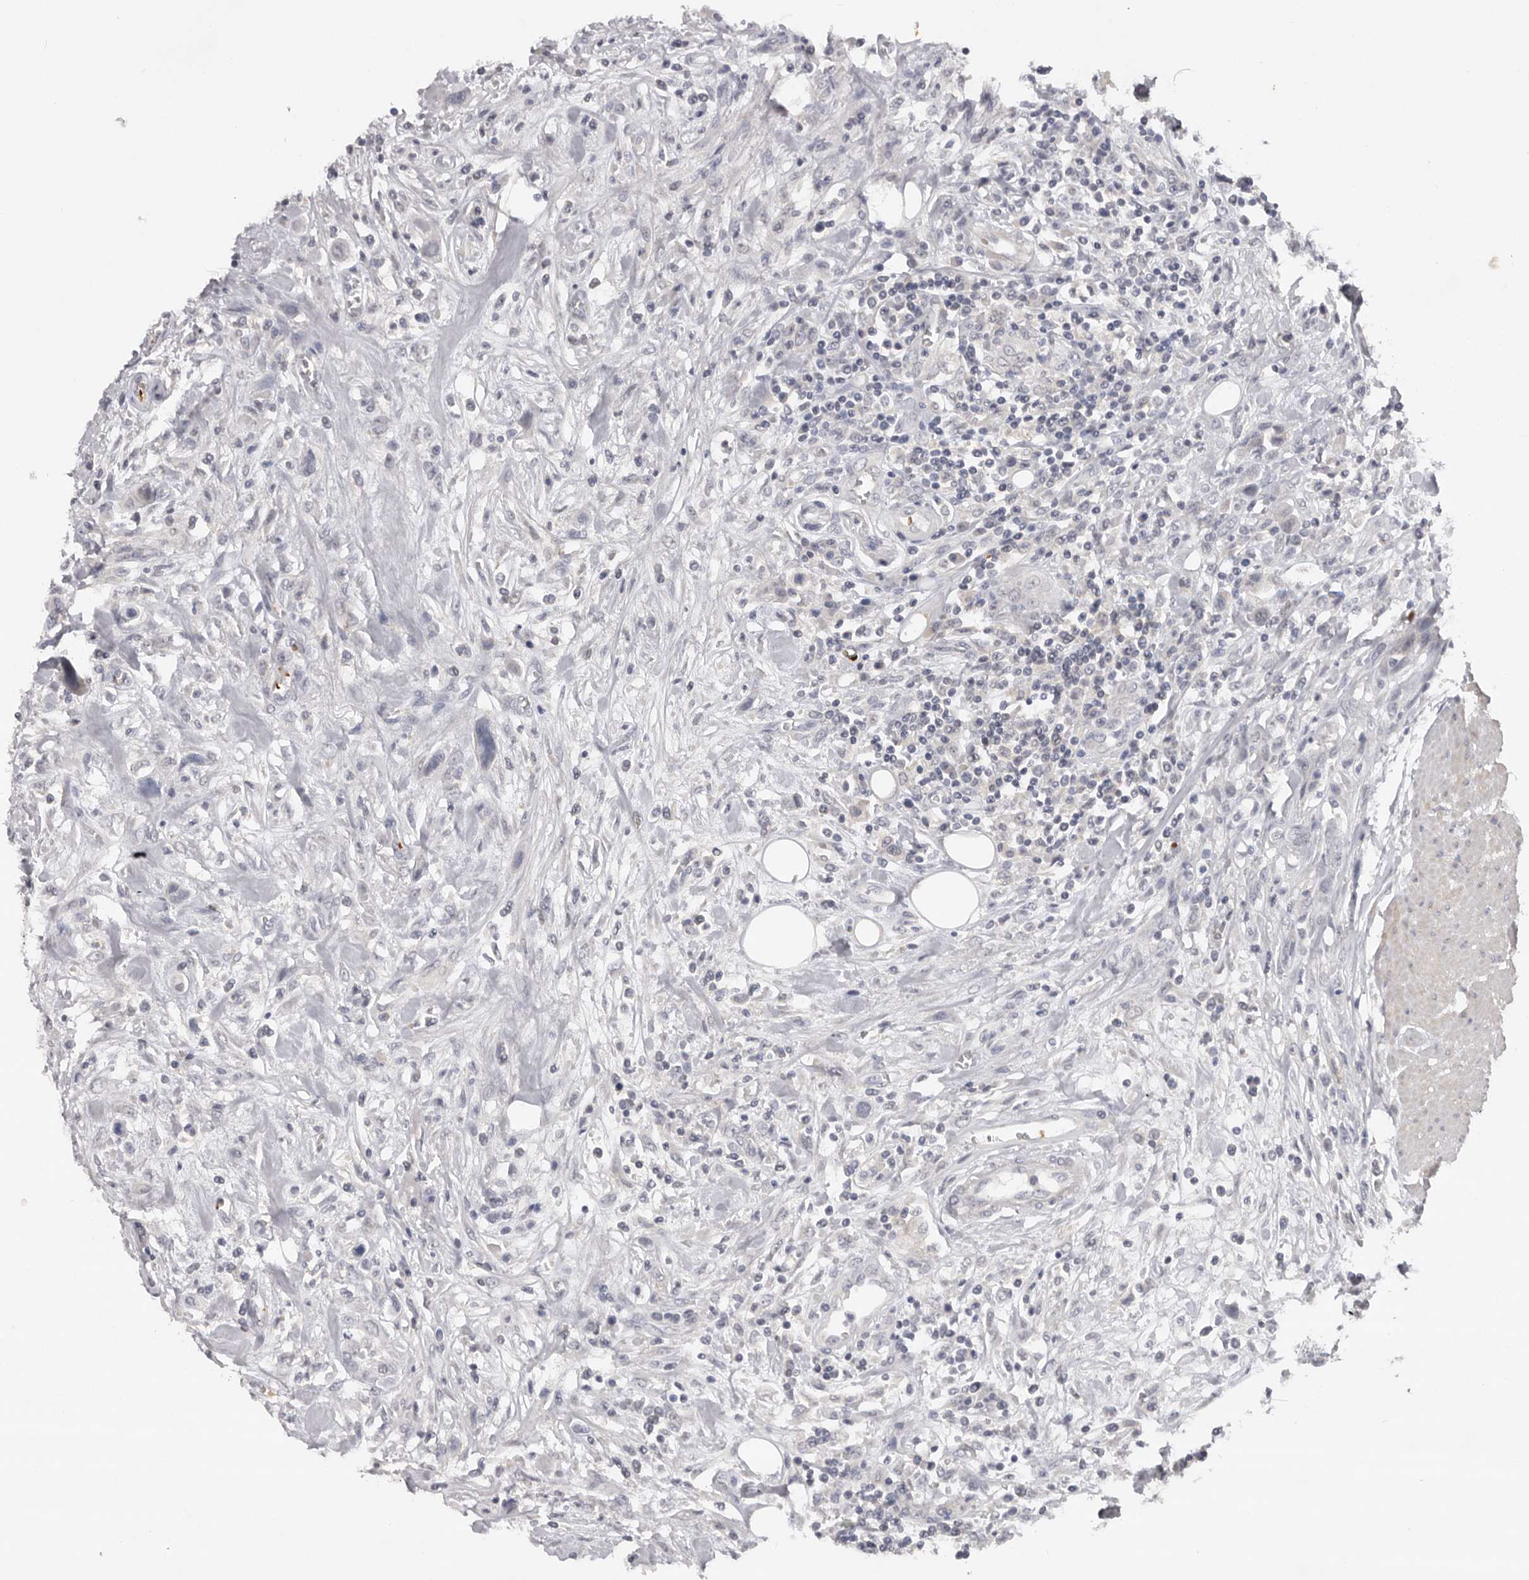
{"staining": {"intensity": "negative", "quantity": "none", "location": "none"}, "tissue": "urothelial cancer", "cell_type": "Tumor cells", "image_type": "cancer", "snomed": [{"axis": "morphology", "description": "Urothelial carcinoma, High grade"}, {"axis": "topography", "description": "Urinary bladder"}], "caption": "High magnification brightfield microscopy of urothelial carcinoma (high-grade) stained with DAB (brown) and counterstained with hematoxylin (blue): tumor cells show no significant positivity.", "gene": "TNR", "patient": {"sex": "male", "age": 50}}